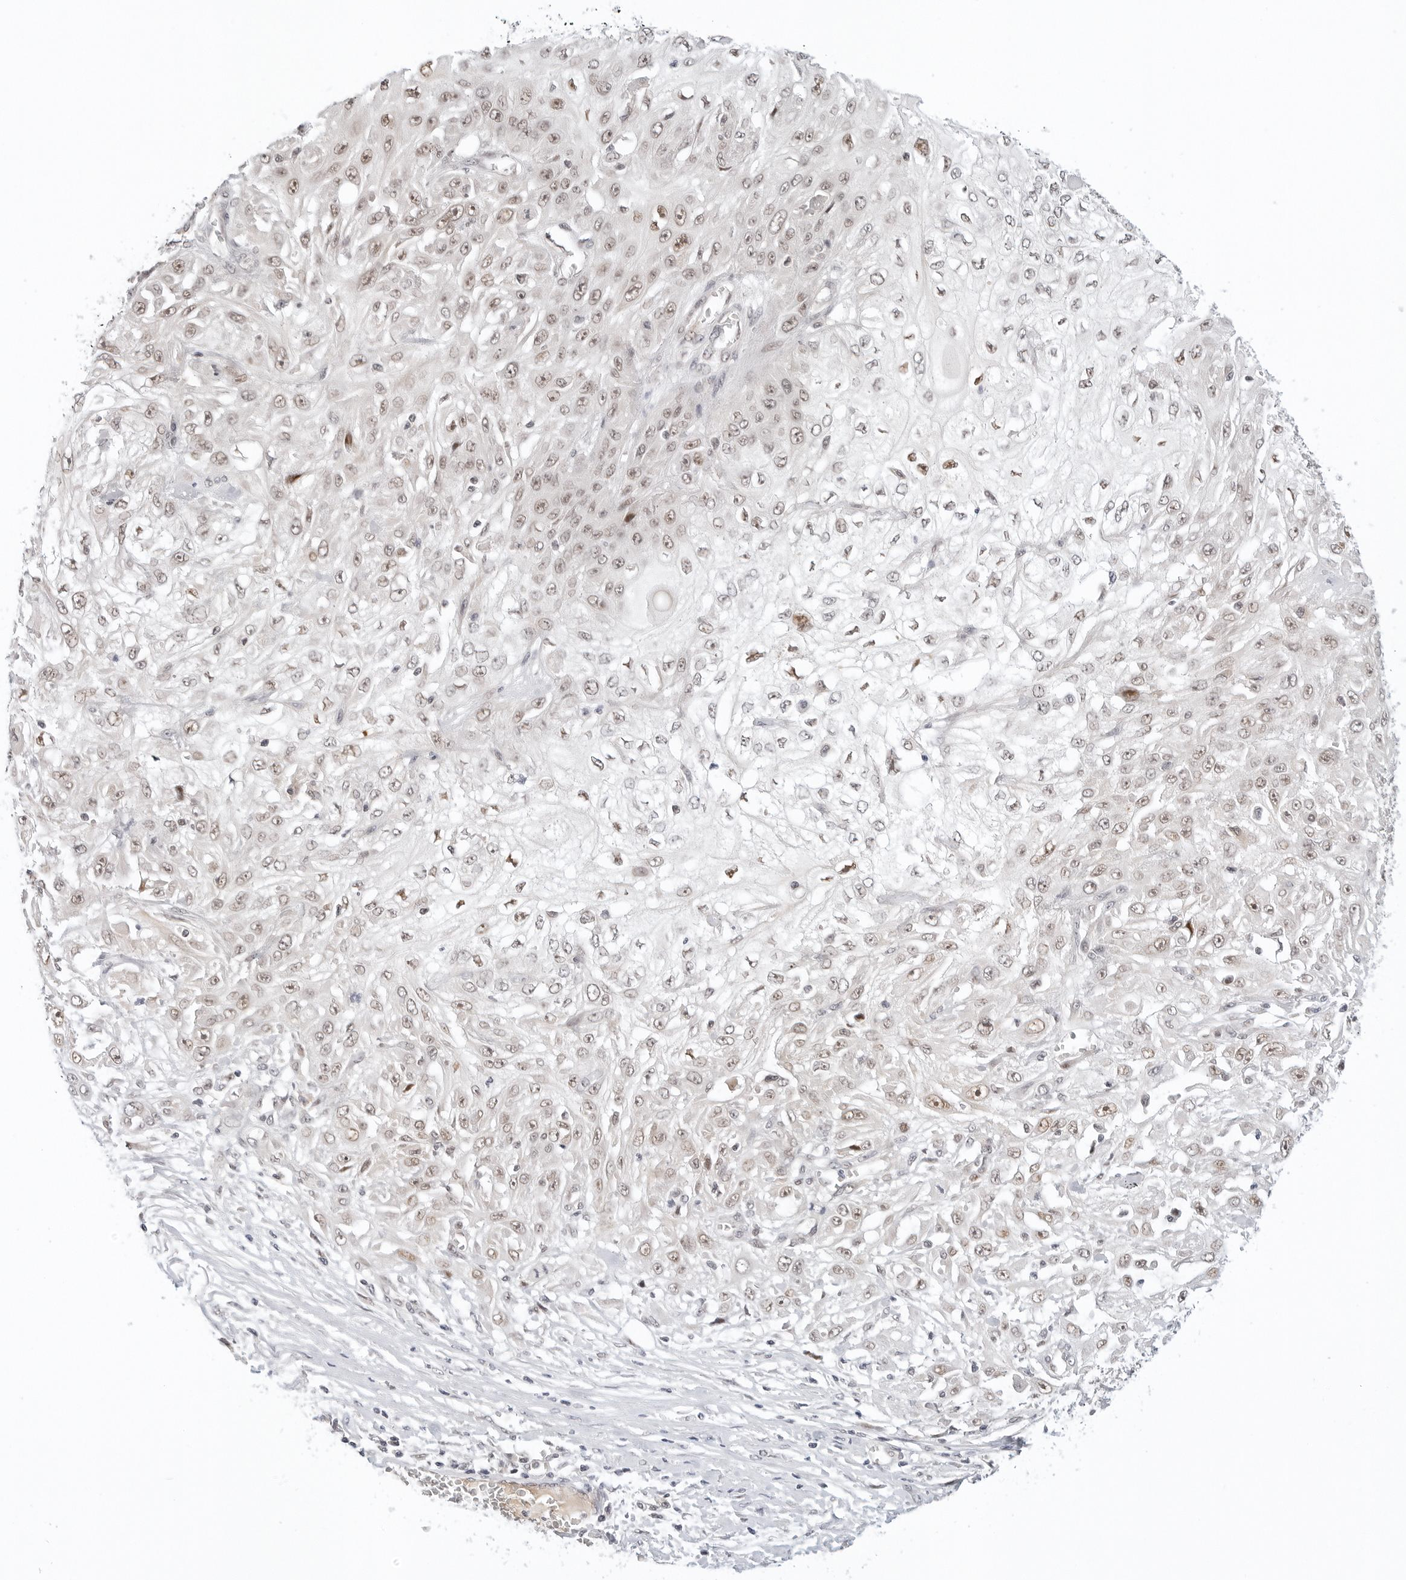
{"staining": {"intensity": "weak", "quantity": ">75%", "location": "nuclear"}, "tissue": "skin cancer", "cell_type": "Tumor cells", "image_type": "cancer", "snomed": [{"axis": "morphology", "description": "Squamous cell carcinoma, NOS"}, {"axis": "morphology", "description": "Squamous cell carcinoma, metastatic, NOS"}, {"axis": "topography", "description": "Skin"}, {"axis": "topography", "description": "Lymph node"}], "caption": "The histopathology image reveals staining of squamous cell carcinoma (skin), revealing weak nuclear protein expression (brown color) within tumor cells. The protein is stained brown, and the nuclei are stained in blue (DAB (3,3'-diaminobenzidine) IHC with brightfield microscopy, high magnification).", "gene": "TSEN2", "patient": {"sex": "male", "age": 75}}